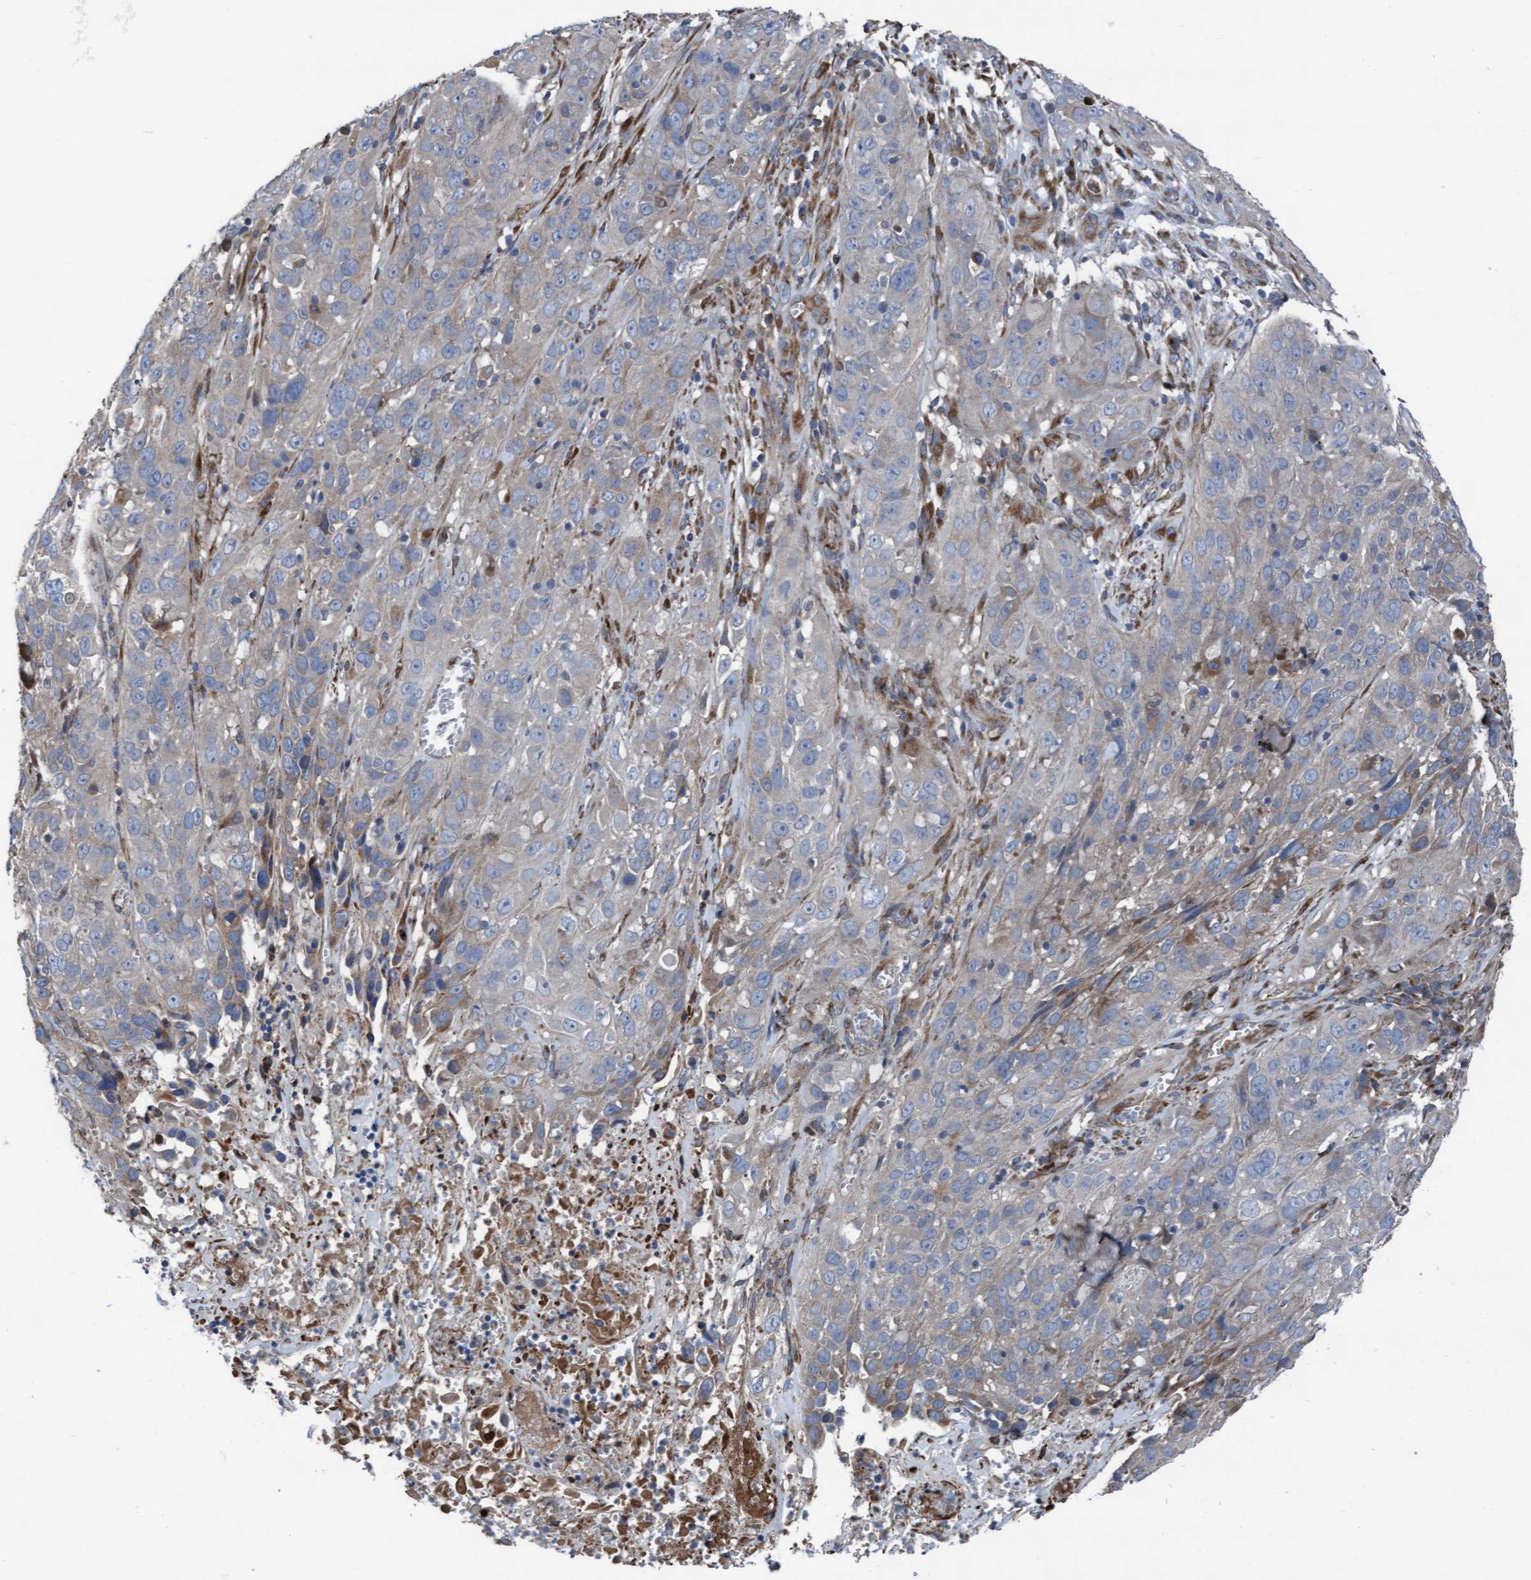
{"staining": {"intensity": "negative", "quantity": "none", "location": "none"}, "tissue": "cervical cancer", "cell_type": "Tumor cells", "image_type": "cancer", "snomed": [{"axis": "morphology", "description": "Squamous cell carcinoma, NOS"}, {"axis": "topography", "description": "Cervix"}], "caption": "Cervical squamous cell carcinoma was stained to show a protein in brown. There is no significant staining in tumor cells.", "gene": "KLHL26", "patient": {"sex": "female", "age": 32}}